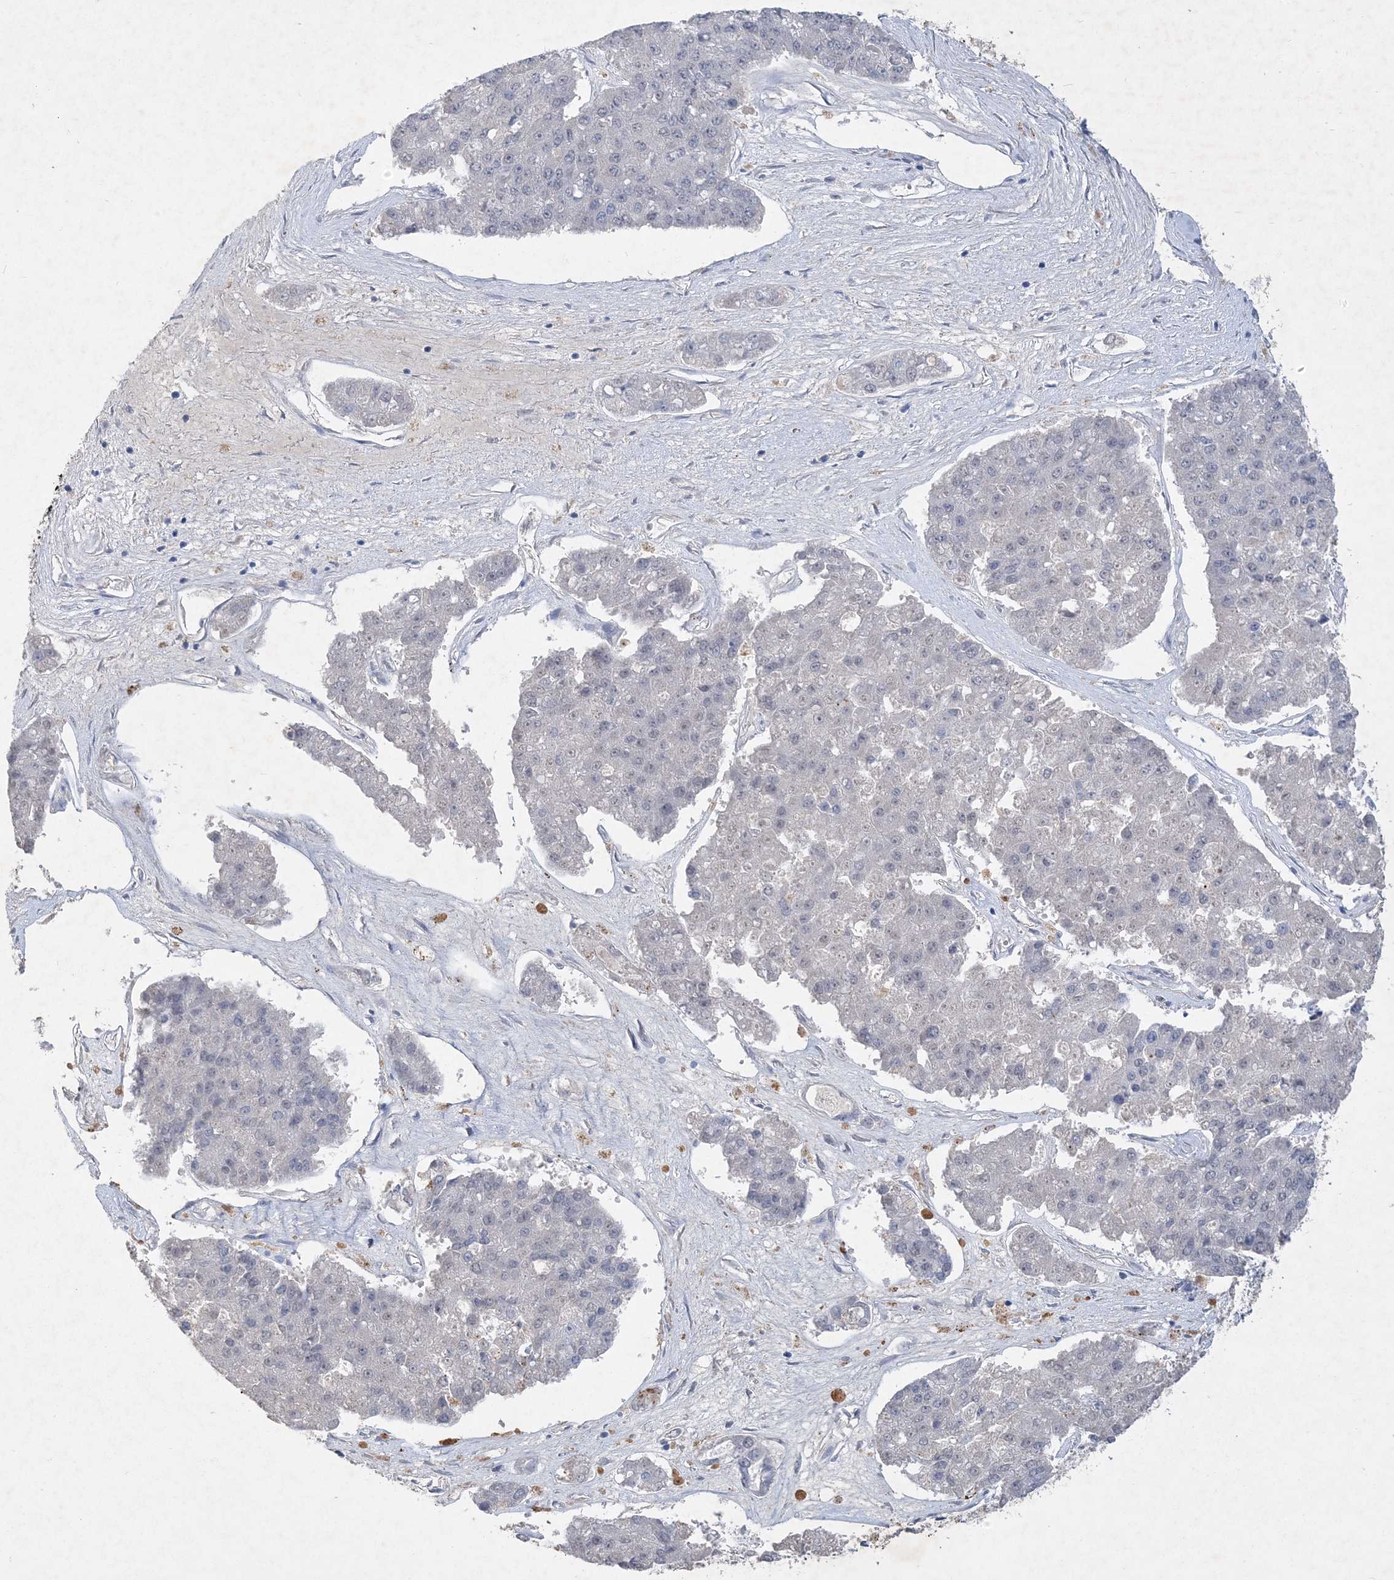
{"staining": {"intensity": "negative", "quantity": "none", "location": "none"}, "tissue": "pancreatic cancer", "cell_type": "Tumor cells", "image_type": "cancer", "snomed": [{"axis": "morphology", "description": "Adenocarcinoma, NOS"}, {"axis": "topography", "description": "Pancreas"}], "caption": "High magnification brightfield microscopy of pancreatic adenocarcinoma stained with DAB (3,3'-diaminobenzidine) (brown) and counterstained with hematoxylin (blue): tumor cells show no significant staining.", "gene": "C11orf58", "patient": {"sex": "male", "age": 50}}